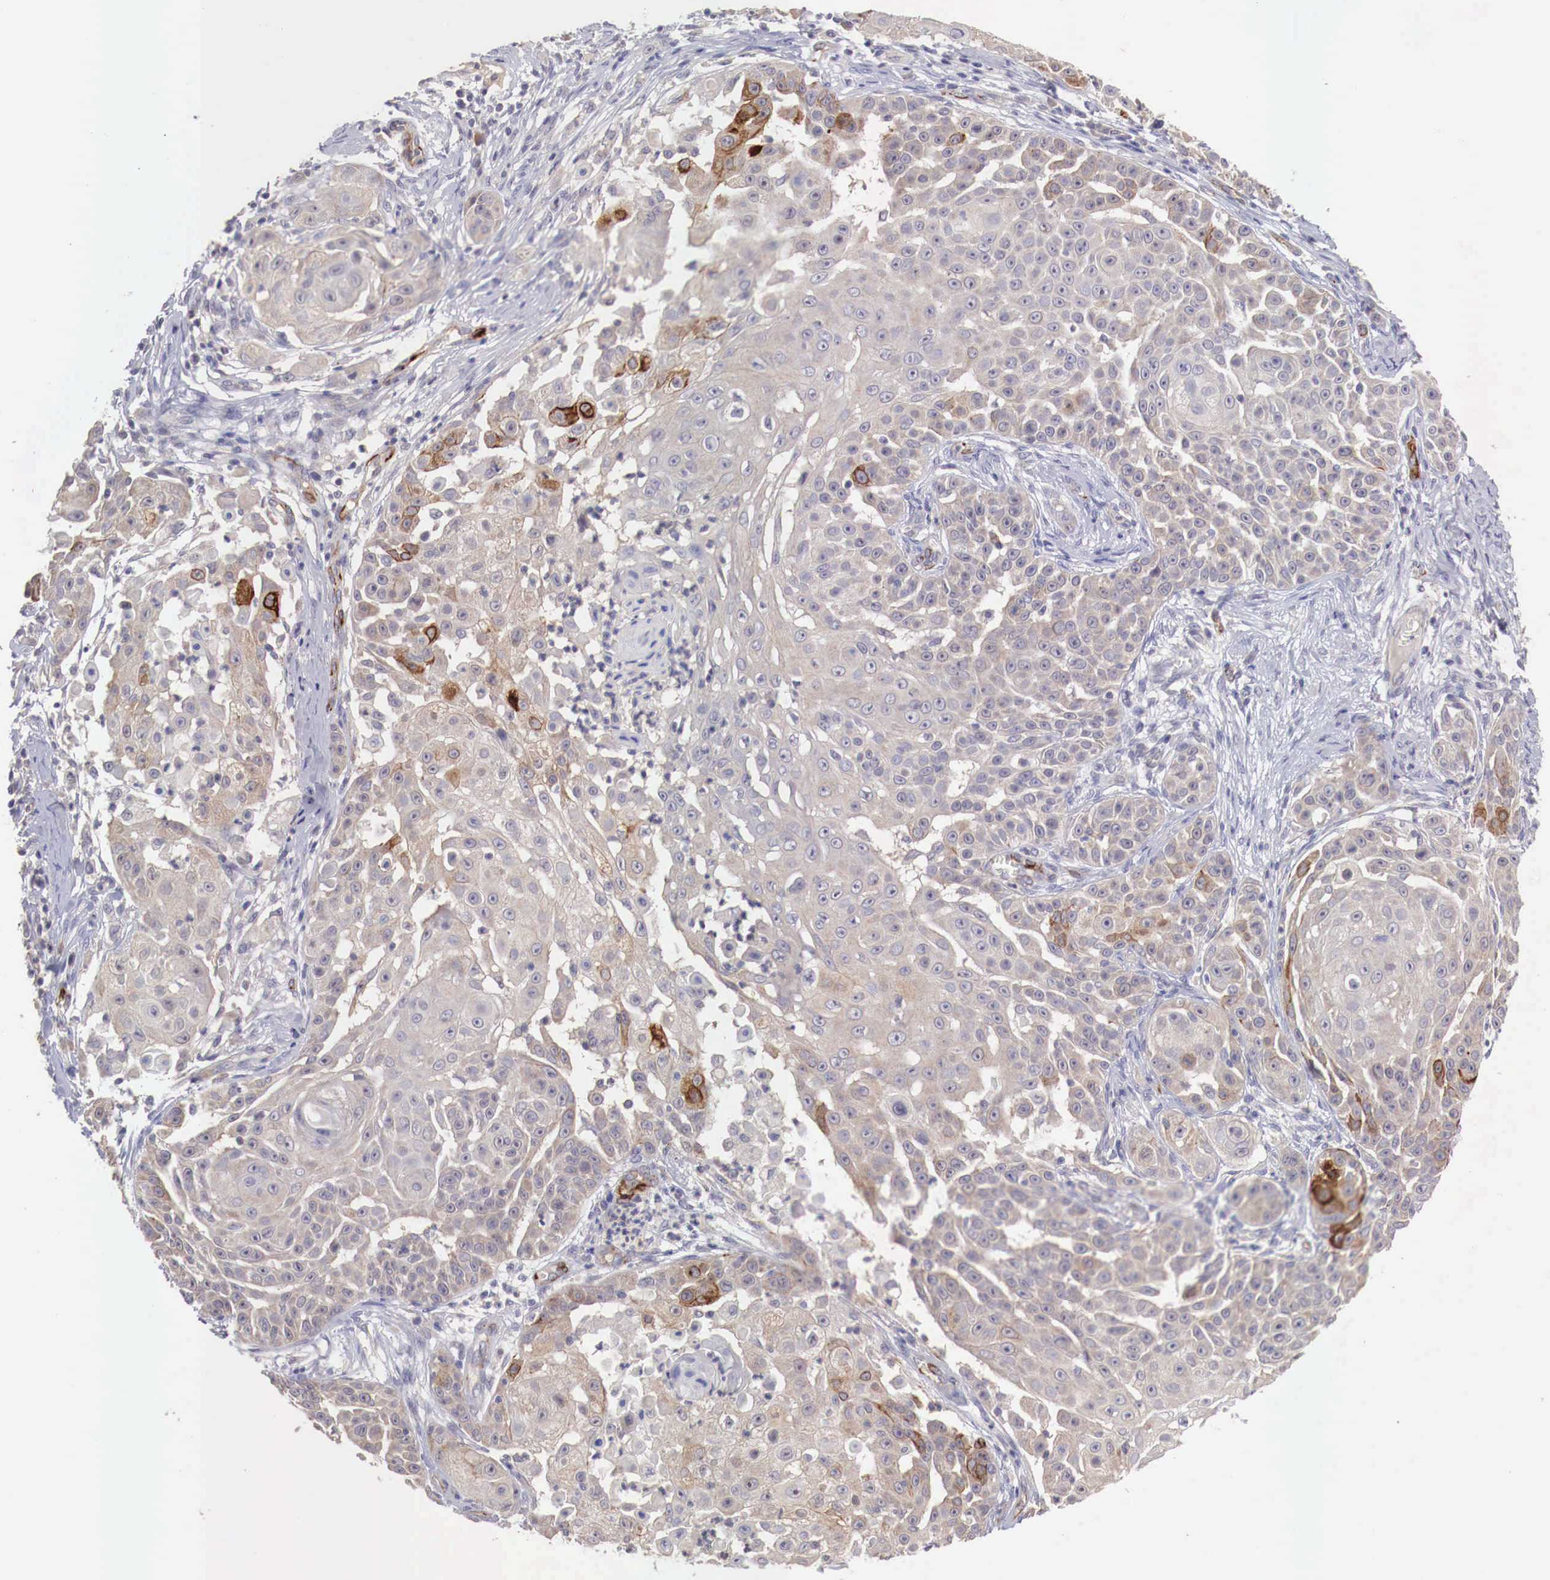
{"staining": {"intensity": "negative", "quantity": "none", "location": "none"}, "tissue": "skin cancer", "cell_type": "Tumor cells", "image_type": "cancer", "snomed": [{"axis": "morphology", "description": "Squamous cell carcinoma, NOS"}, {"axis": "topography", "description": "Skin"}], "caption": "This is an IHC histopathology image of skin cancer (squamous cell carcinoma). There is no expression in tumor cells.", "gene": "WT1", "patient": {"sex": "female", "age": 57}}